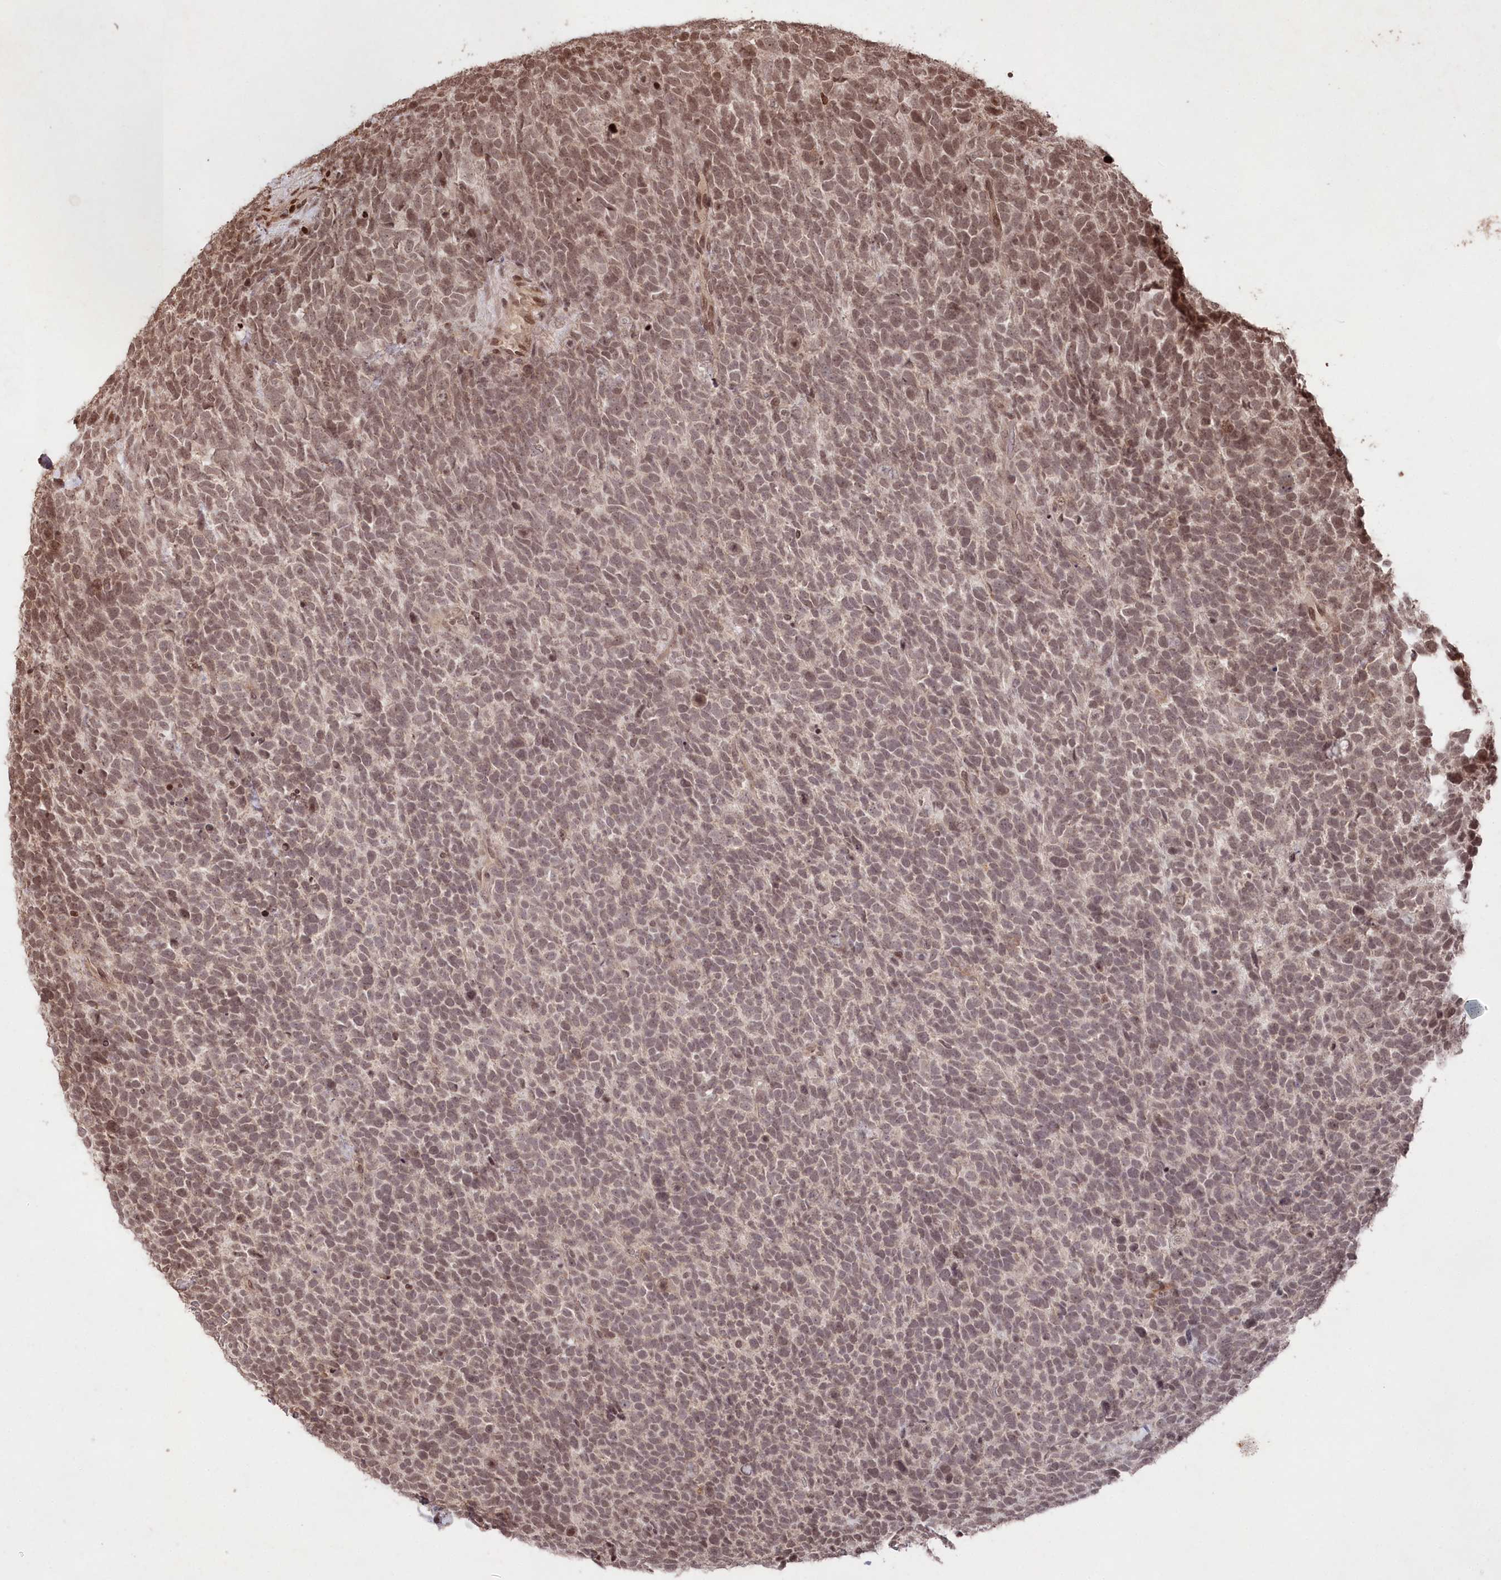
{"staining": {"intensity": "moderate", "quantity": ">75%", "location": "nuclear"}, "tissue": "urothelial cancer", "cell_type": "Tumor cells", "image_type": "cancer", "snomed": [{"axis": "morphology", "description": "Urothelial carcinoma, High grade"}, {"axis": "topography", "description": "Urinary bladder"}], "caption": "The photomicrograph shows staining of high-grade urothelial carcinoma, revealing moderate nuclear protein positivity (brown color) within tumor cells.", "gene": "CCSER2", "patient": {"sex": "female", "age": 82}}